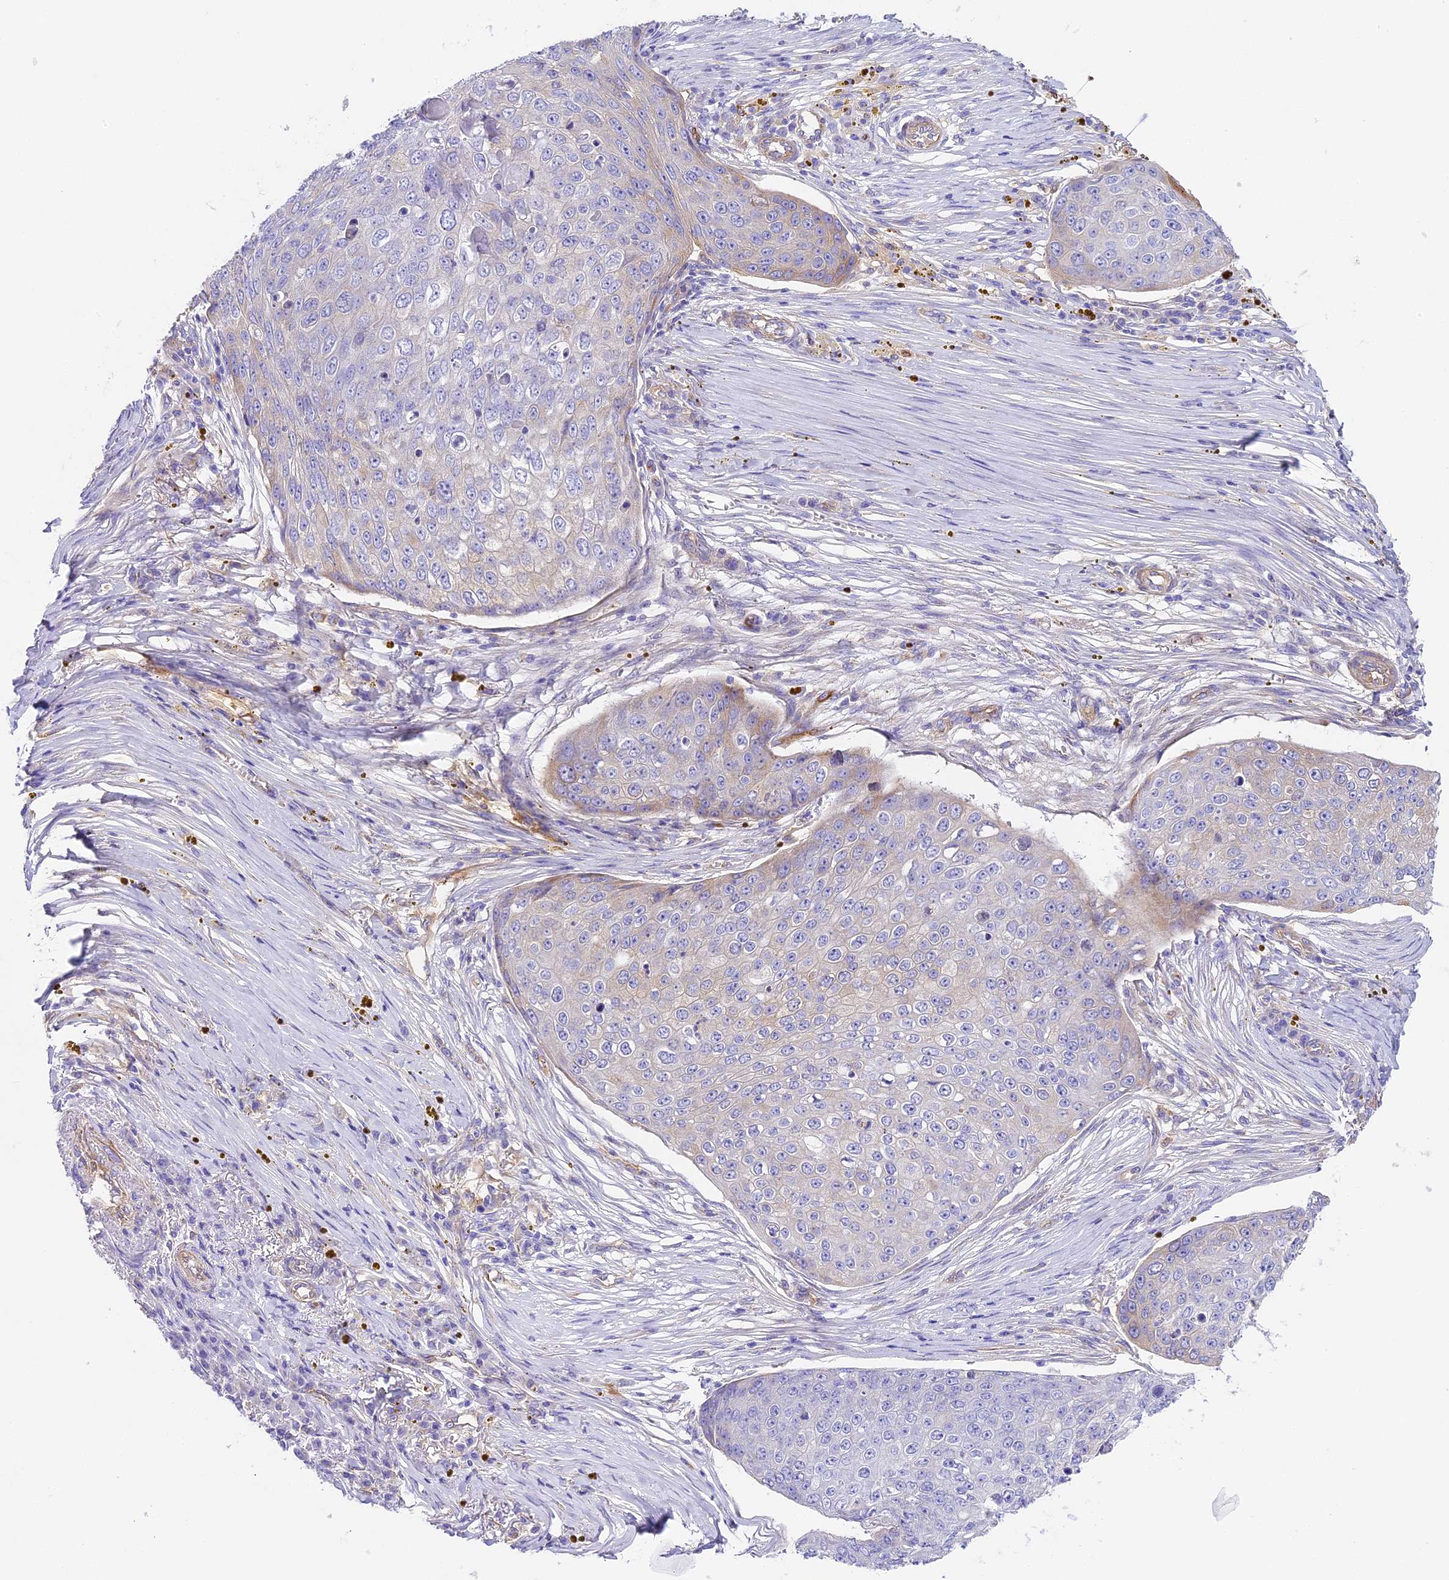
{"staining": {"intensity": "weak", "quantity": "<25%", "location": "cytoplasmic/membranous"}, "tissue": "skin cancer", "cell_type": "Tumor cells", "image_type": "cancer", "snomed": [{"axis": "morphology", "description": "Squamous cell carcinoma, NOS"}, {"axis": "topography", "description": "Skin"}], "caption": "This is a photomicrograph of immunohistochemistry (IHC) staining of skin cancer (squamous cell carcinoma), which shows no expression in tumor cells.", "gene": "HOMER3", "patient": {"sex": "male", "age": 71}}